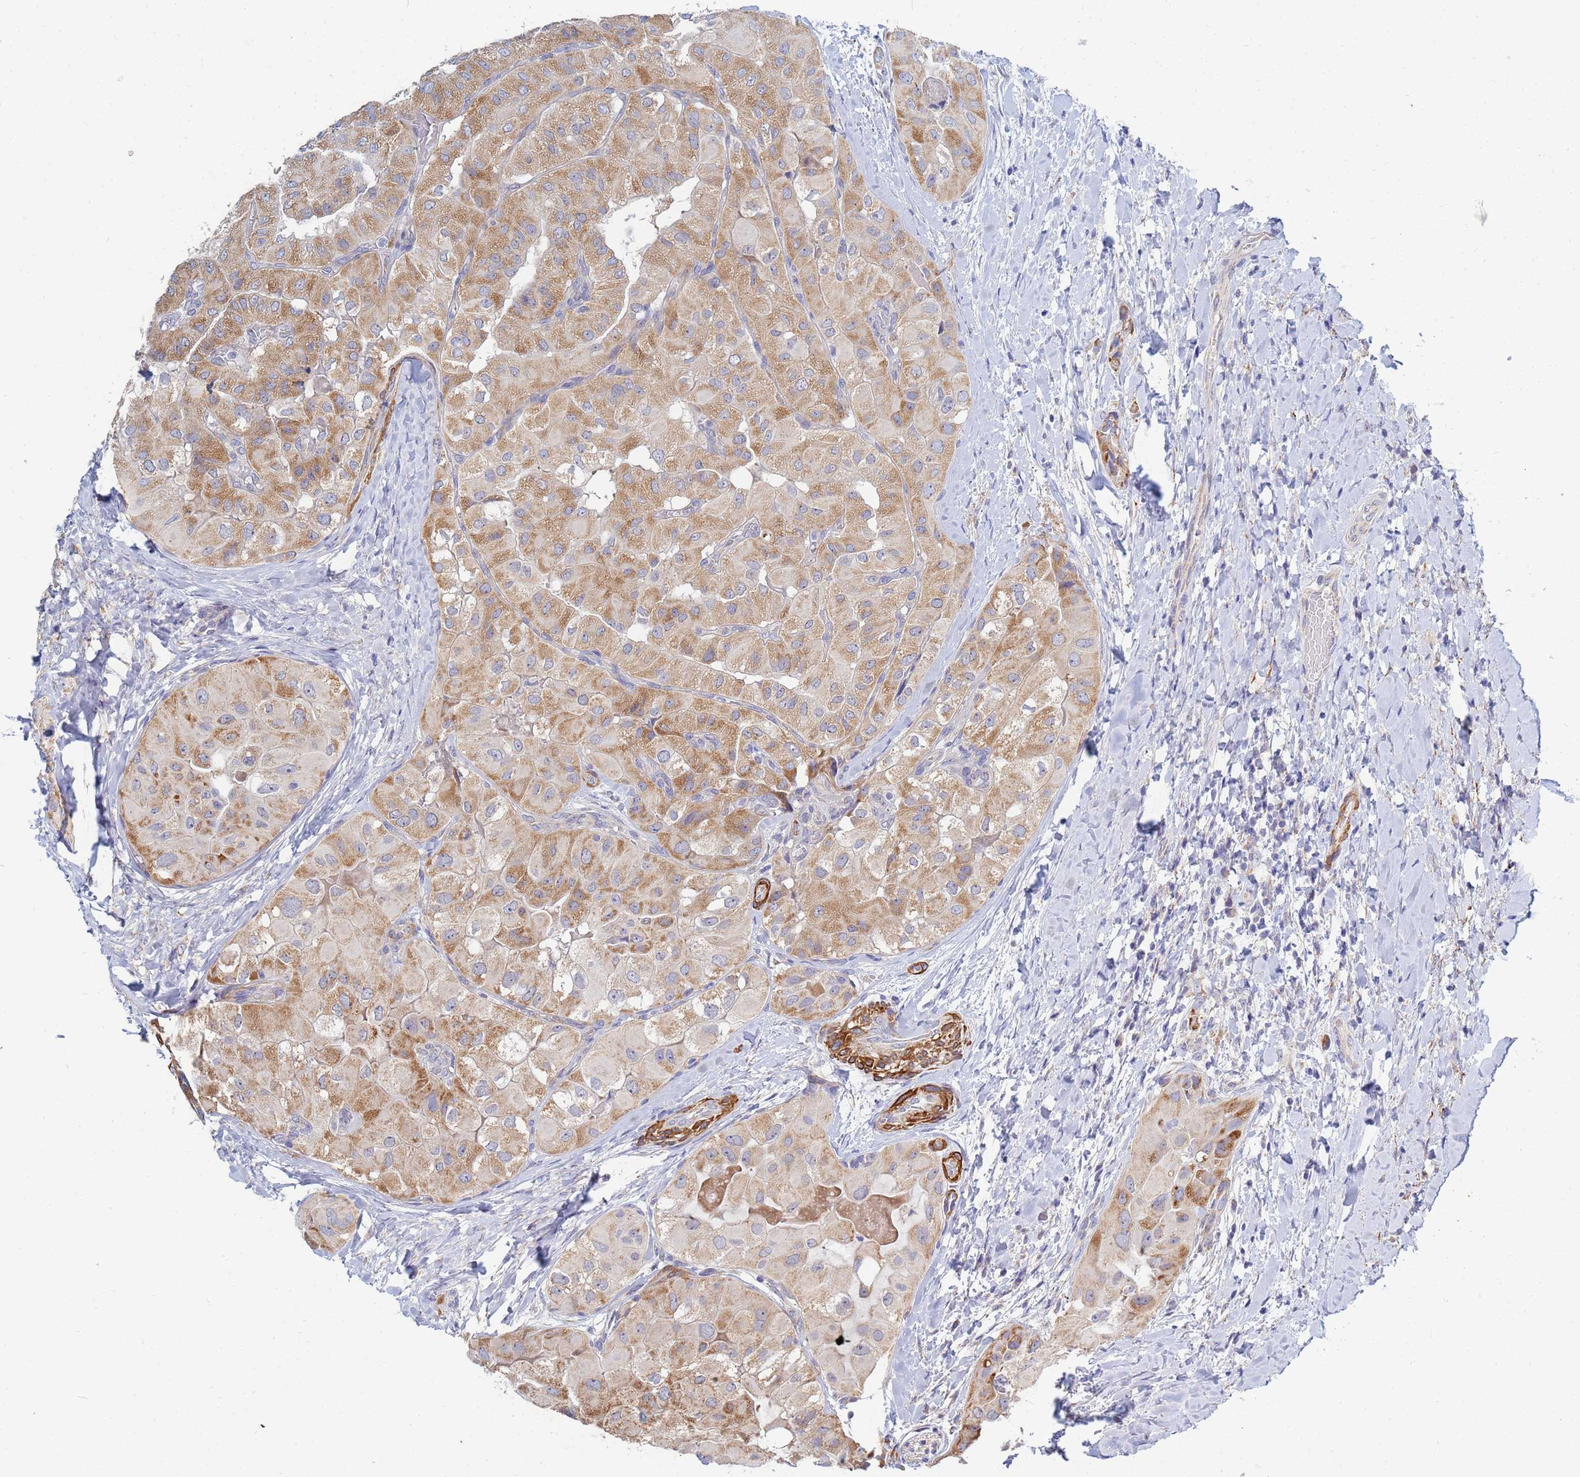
{"staining": {"intensity": "moderate", "quantity": ">75%", "location": "cytoplasmic/membranous"}, "tissue": "thyroid cancer", "cell_type": "Tumor cells", "image_type": "cancer", "snomed": [{"axis": "morphology", "description": "Normal tissue, NOS"}, {"axis": "morphology", "description": "Papillary adenocarcinoma, NOS"}, {"axis": "topography", "description": "Thyroid gland"}], "caption": "The photomicrograph shows a brown stain indicating the presence of a protein in the cytoplasmic/membranous of tumor cells in thyroid cancer (papillary adenocarcinoma).", "gene": "SDR39U1", "patient": {"sex": "female", "age": 59}}